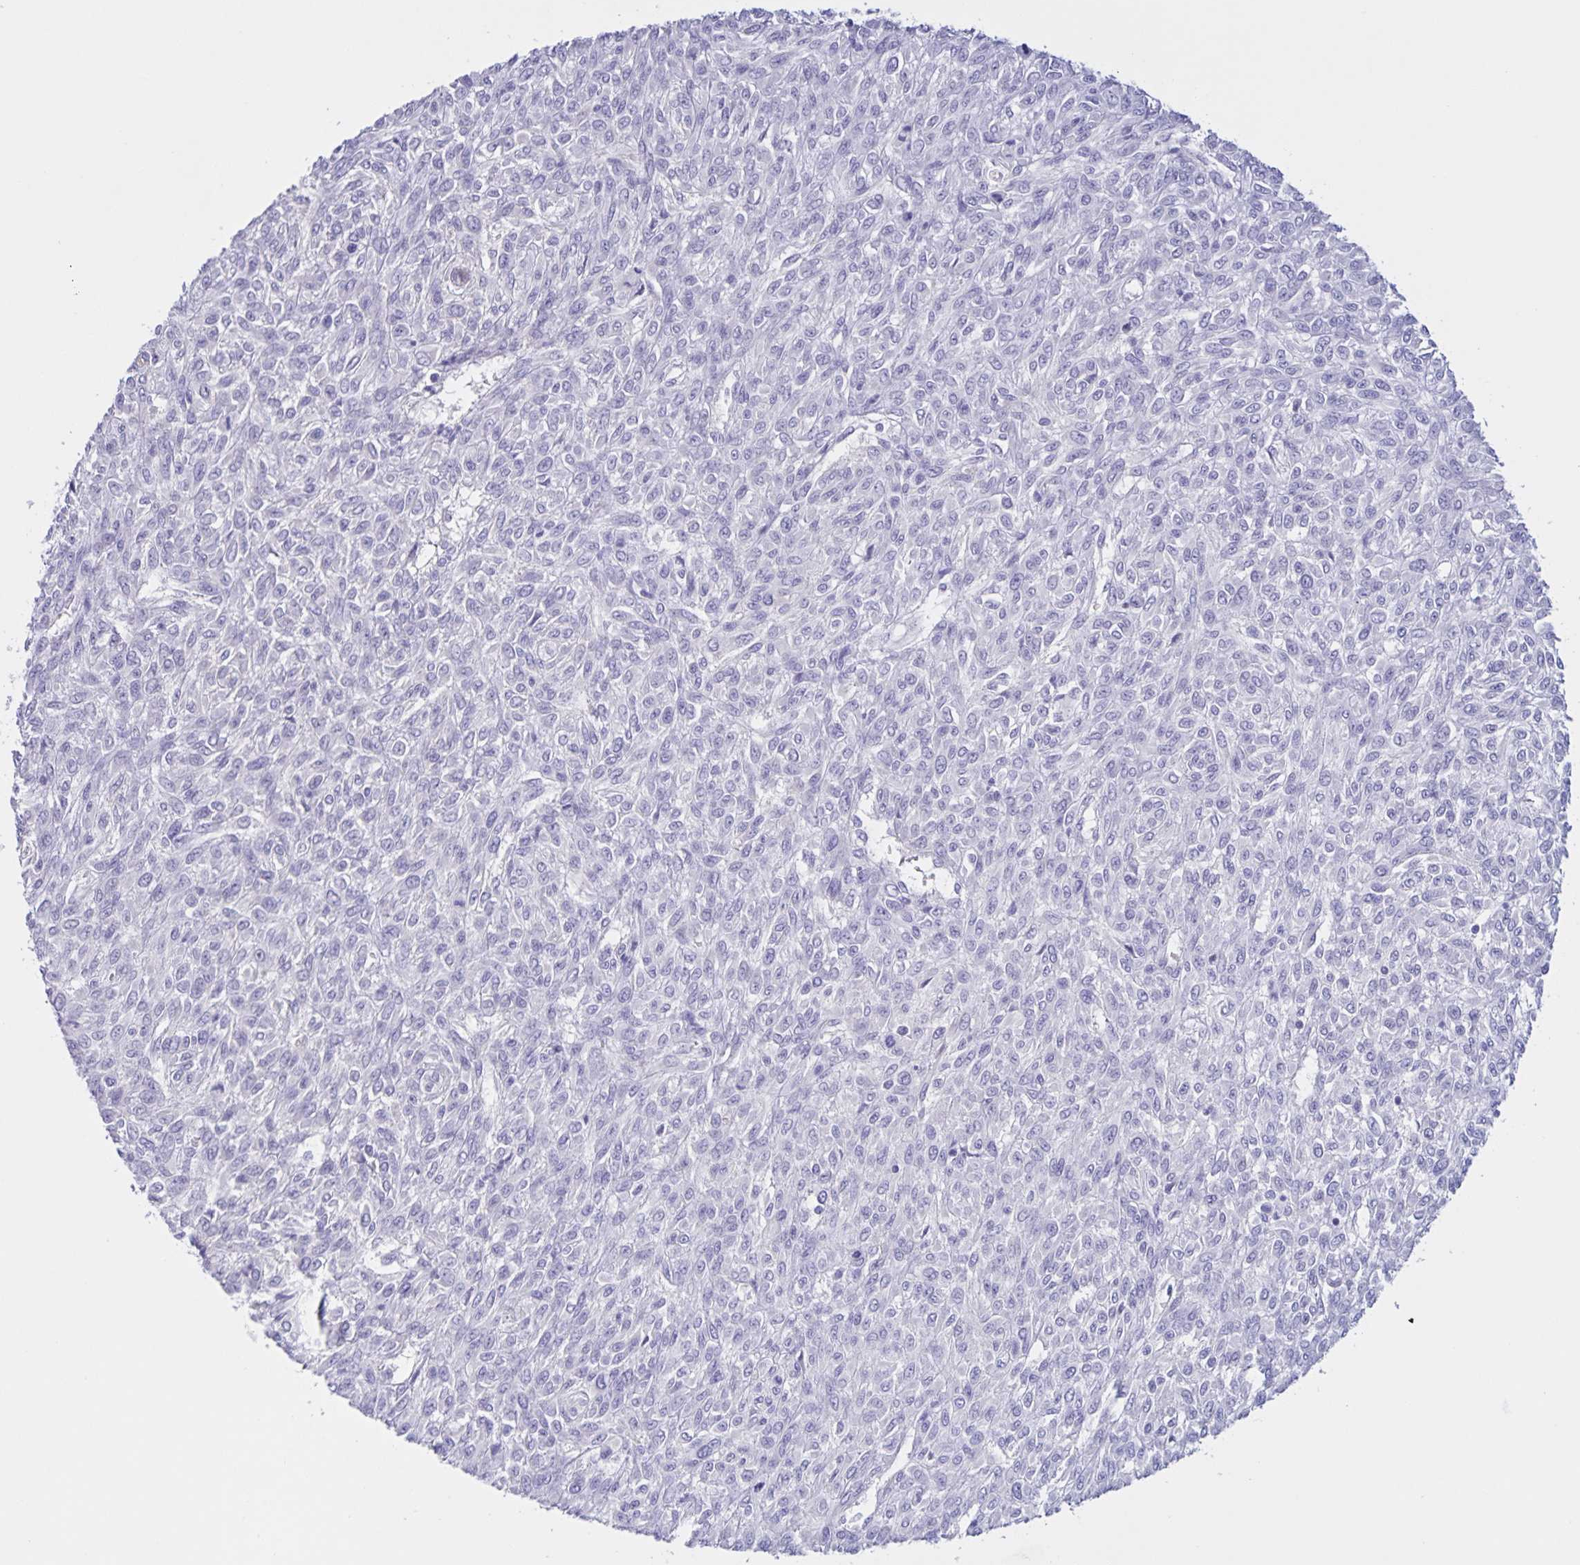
{"staining": {"intensity": "negative", "quantity": "none", "location": "none"}, "tissue": "renal cancer", "cell_type": "Tumor cells", "image_type": "cancer", "snomed": [{"axis": "morphology", "description": "Adenocarcinoma, NOS"}, {"axis": "topography", "description": "Kidney"}], "caption": "Immunohistochemical staining of human renal cancer (adenocarcinoma) exhibits no significant expression in tumor cells.", "gene": "DMGDH", "patient": {"sex": "male", "age": 58}}